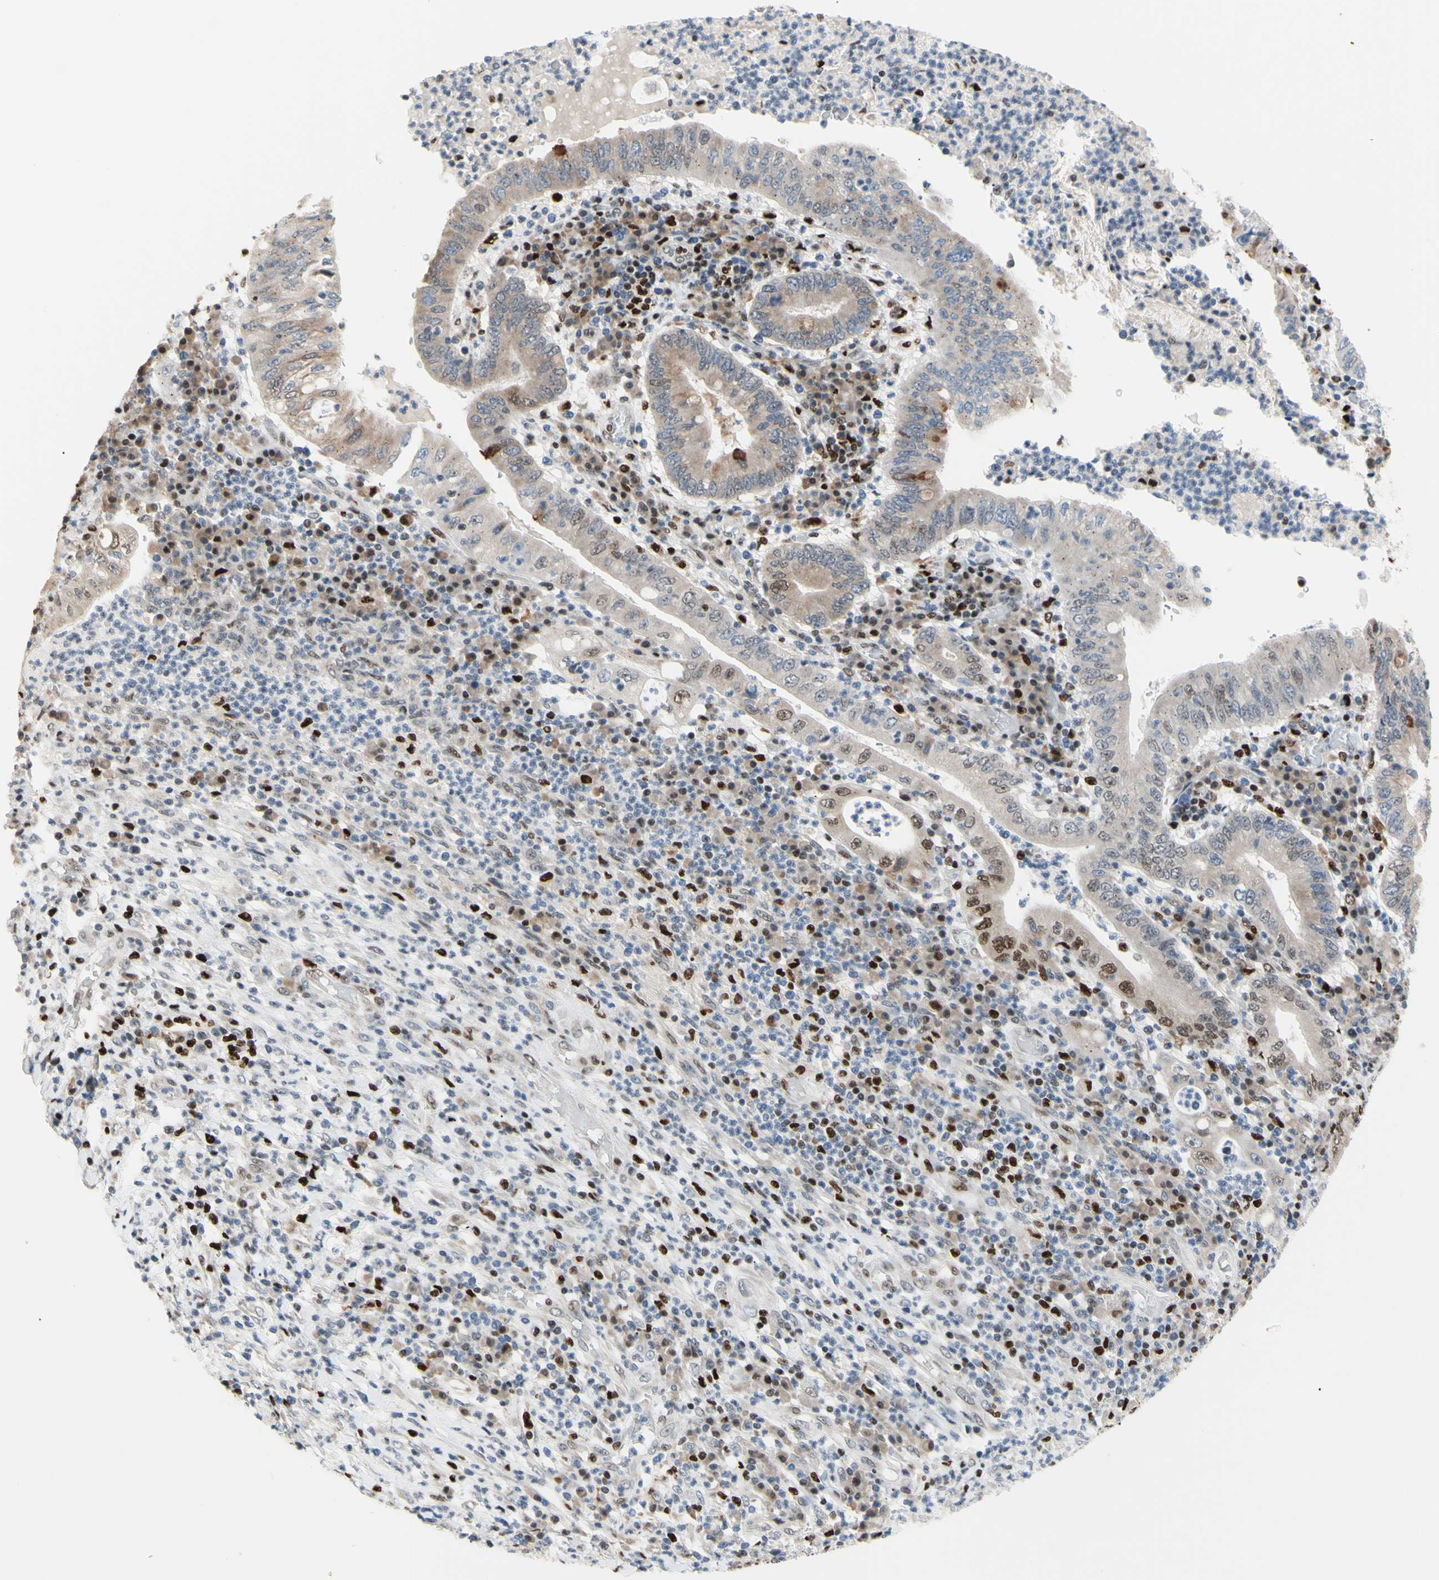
{"staining": {"intensity": "weak", "quantity": "<25%", "location": "cytoplasmic/membranous,nuclear"}, "tissue": "stomach cancer", "cell_type": "Tumor cells", "image_type": "cancer", "snomed": [{"axis": "morphology", "description": "Normal tissue, NOS"}, {"axis": "morphology", "description": "Adenocarcinoma, NOS"}, {"axis": "topography", "description": "Esophagus"}, {"axis": "topography", "description": "Stomach, upper"}, {"axis": "topography", "description": "Peripheral nerve tissue"}], "caption": "High power microscopy photomicrograph of an IHC histopathology image of stomach cancer (adenocarcinoma), revealing no significant positivity in tumor cells. (IHC, brightfield microscopy, high magnification).", "gene": "EED", "patient": {"sex": "male", "age": 62}}